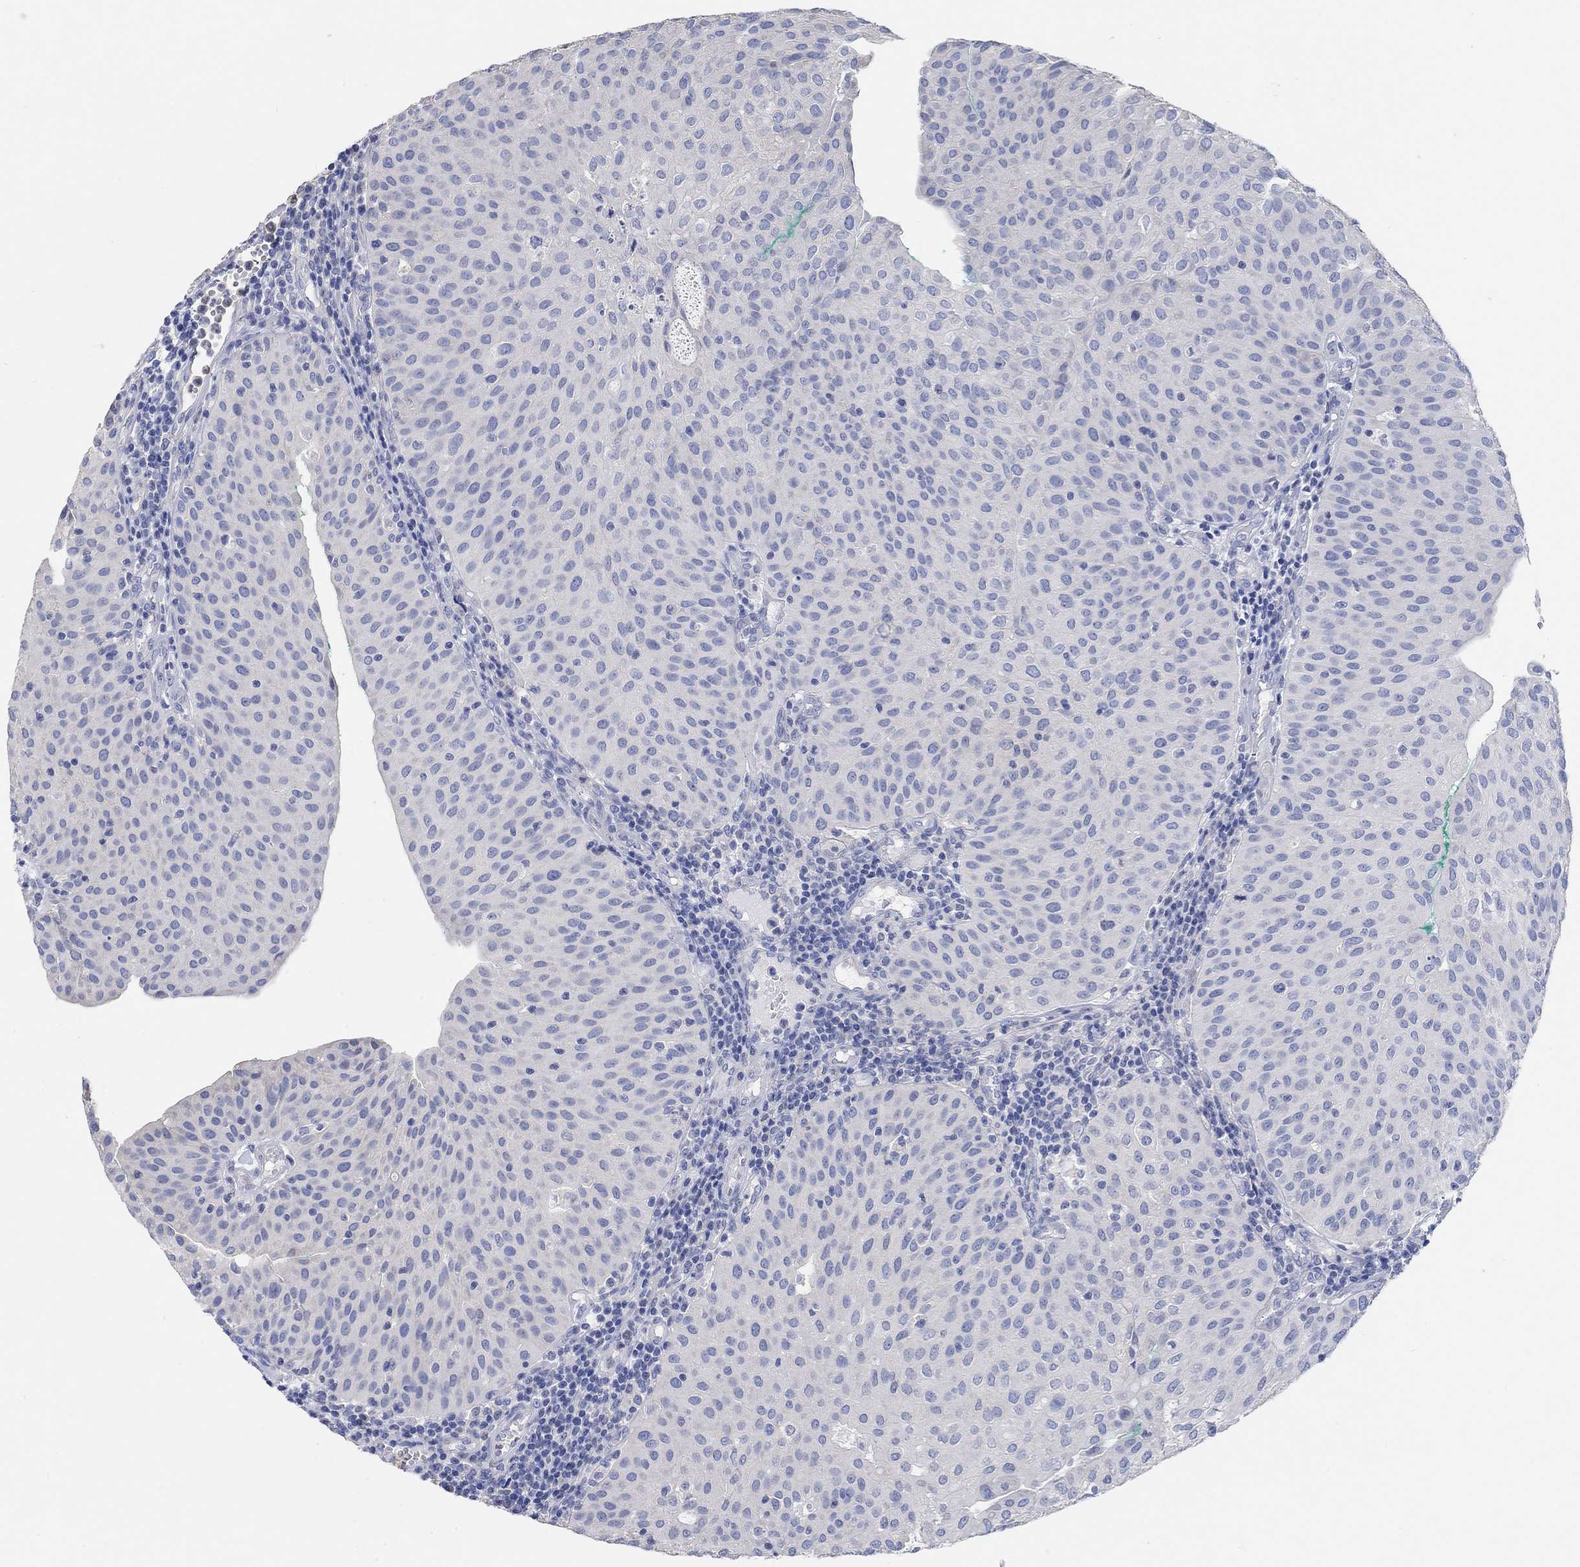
{"staining": {"intensity": "negative", "quantity": "none", "location": "none"}, "tissue": "urothelial cancer", "cell_type": "Tumor cells", "image_type": "cancer", "snomed": [{"axis": "morphology", "description": "Urothelial carcinoma, Low grade"}, {"axis": "topography", "description": "Urinary bladder"}], "caption": "Immunohistochemistry (IHC) histopathology image of neoplastic tissue: urothelial cancer stained with DAB reveals no significant protein positivity in tumor cells. (DAB immunohistochemistry visualized using brightfield microscopy, high magnification).", "gene": "NLRP14", "patient": {"sex": "male", "age": 54}}